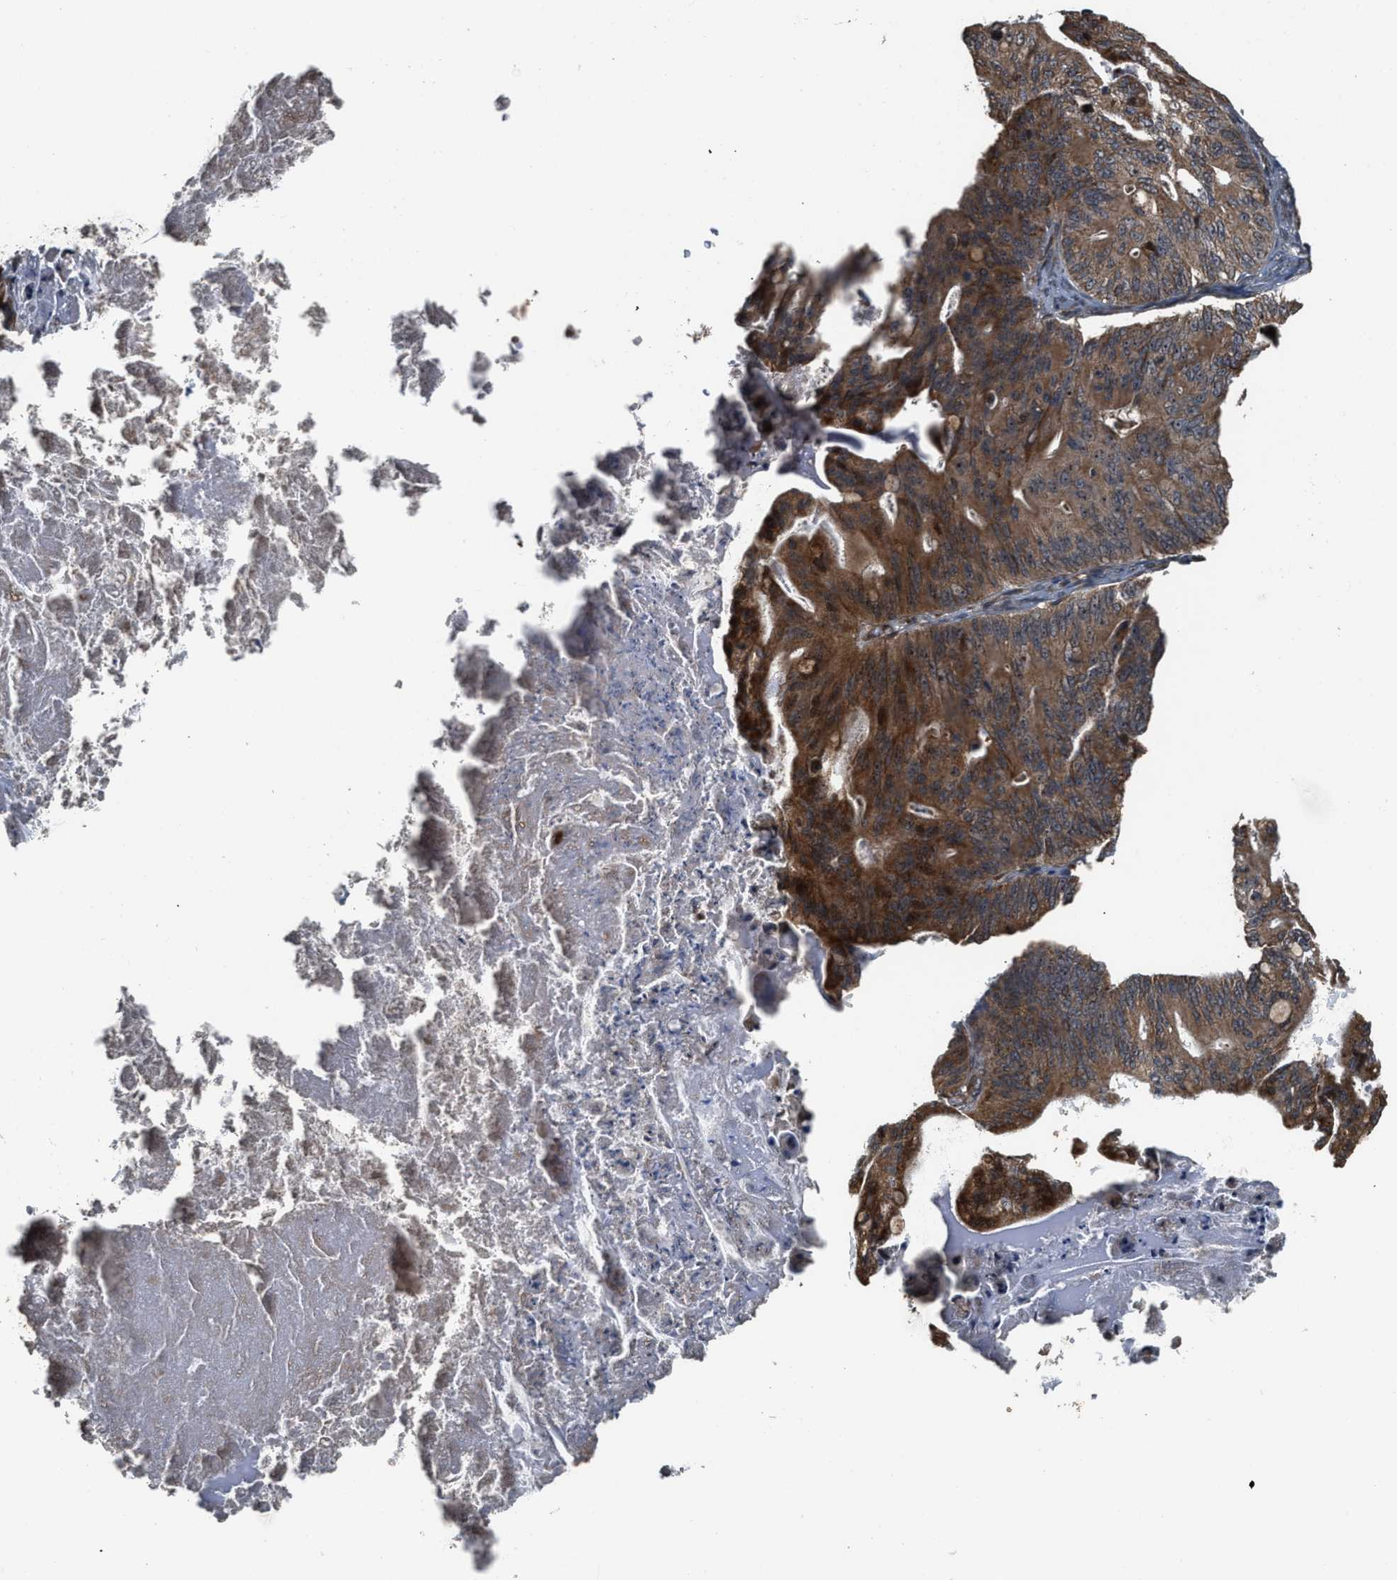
{"staining": {"intensity": "strong", "quantity": ">75%", "location": "cytoplasmic/membranous,nuclear"}, "tissue": "ovarian cancer", "cell_type": "Tumor cells", "image_type": "cancer", "snomed": [{"axis": "morphology", "description": "Cystadenocarcinoma, mucinous, NOS"}, {"axis": "topography", "description": "Ovary"}], "caption": "Ovarian cancer was stained to show a protein in brown. There is high levels of strong cytoplasmic/membranous and nuclear expression in approximately >75% of tumor cells.", "gene": "ELP2", "patient": {"sex": "female", "age": 36}}